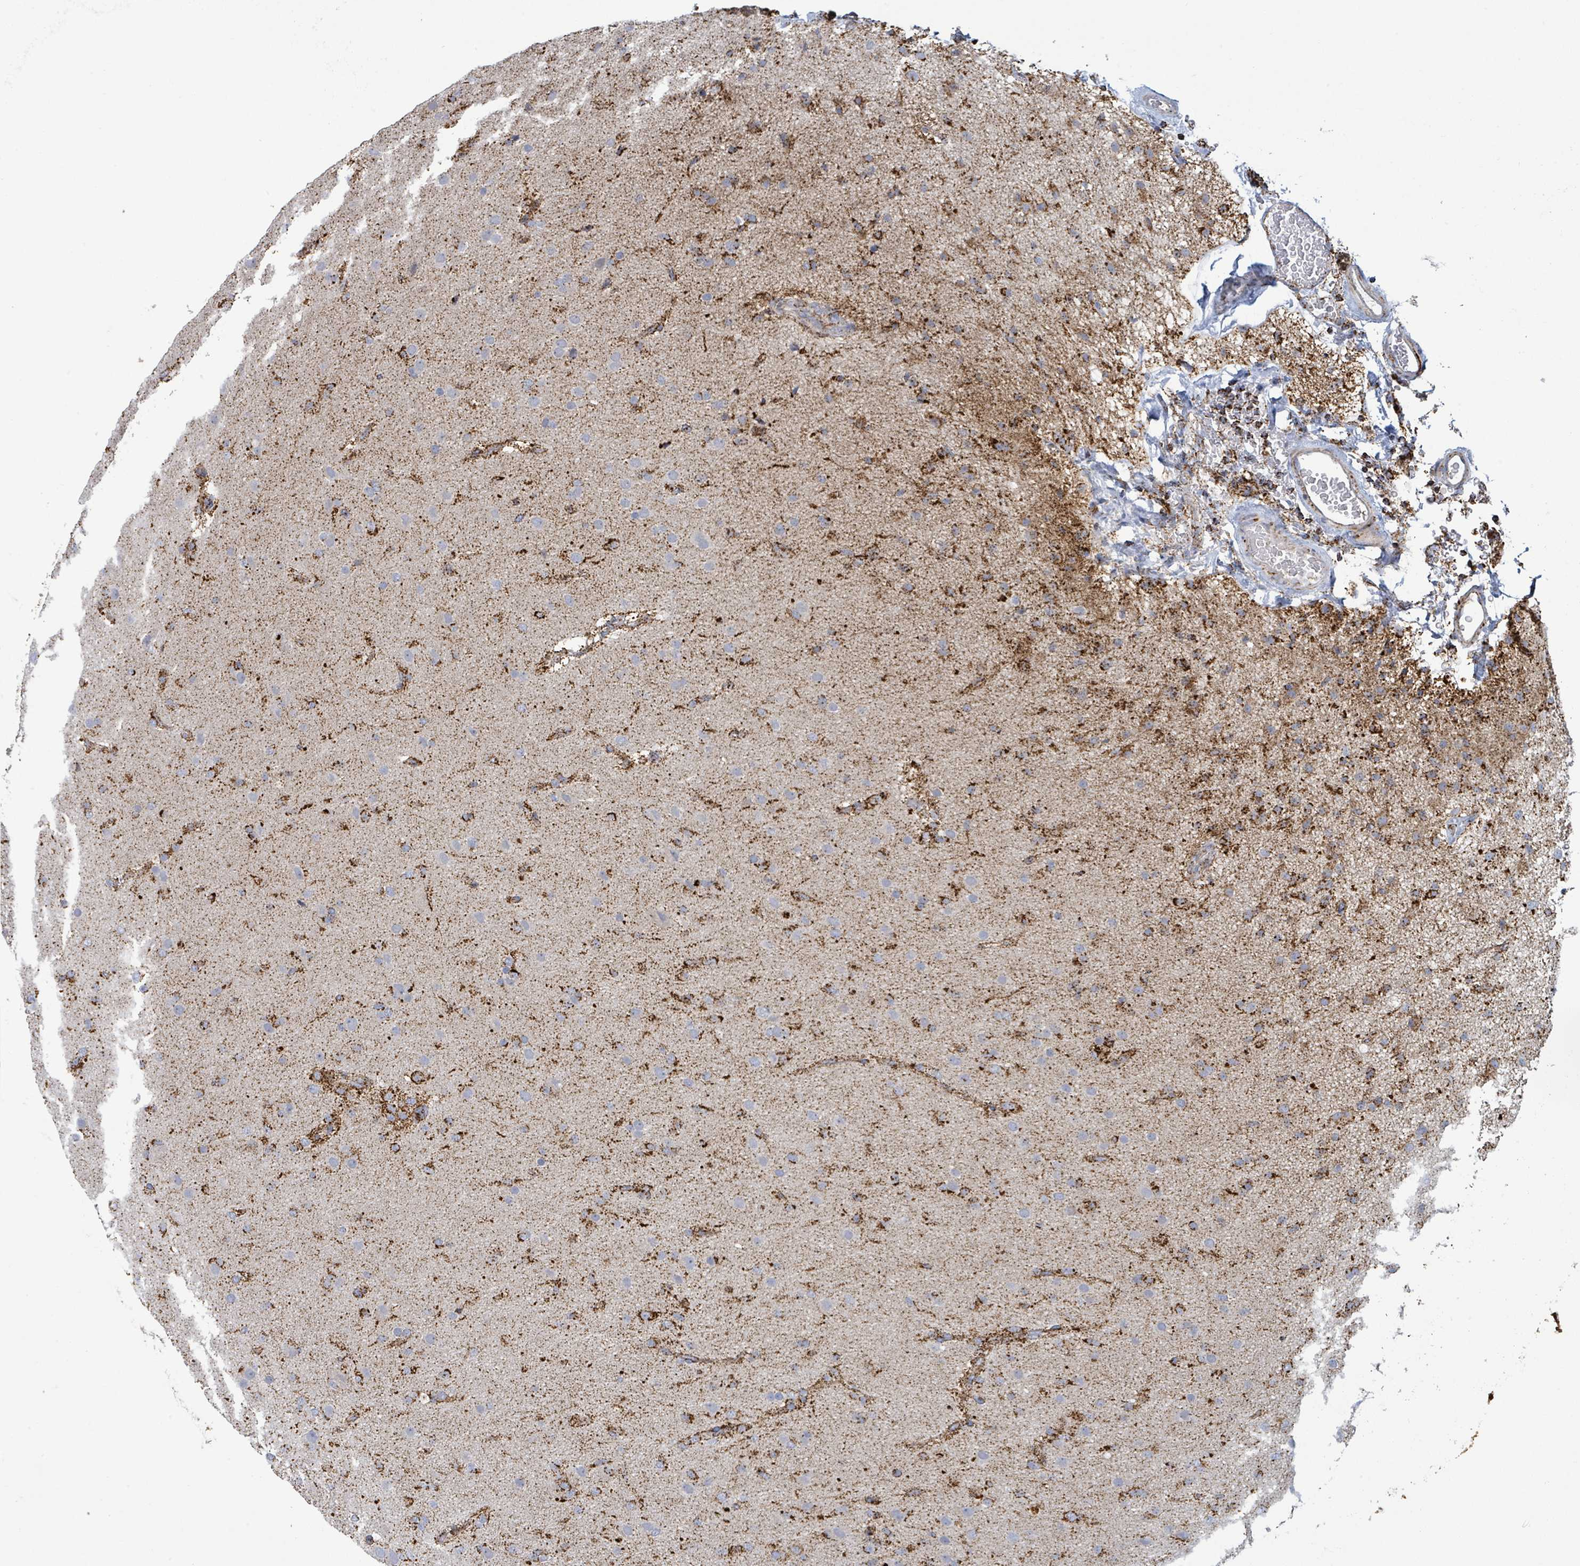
{"staining": {"intensity": "strong", "quantity": "<25%", "location": "cytoplasmic/membranous"}, "tissue": "glioma", "cell_type": "Tumor cells", "image_type": "cancer", "snomed": [{"axis": "morphology", "description": "Glioma, malignant, Low grade"}, {"axis": "topography", "description": "Brain"}], "caption": "A brown stain shows strong cytoplasmic/membranous expression of a protein in glioma tumor cells.", "gene": "SUCLG2", "patient": {"sex": "male", "age": 65}}